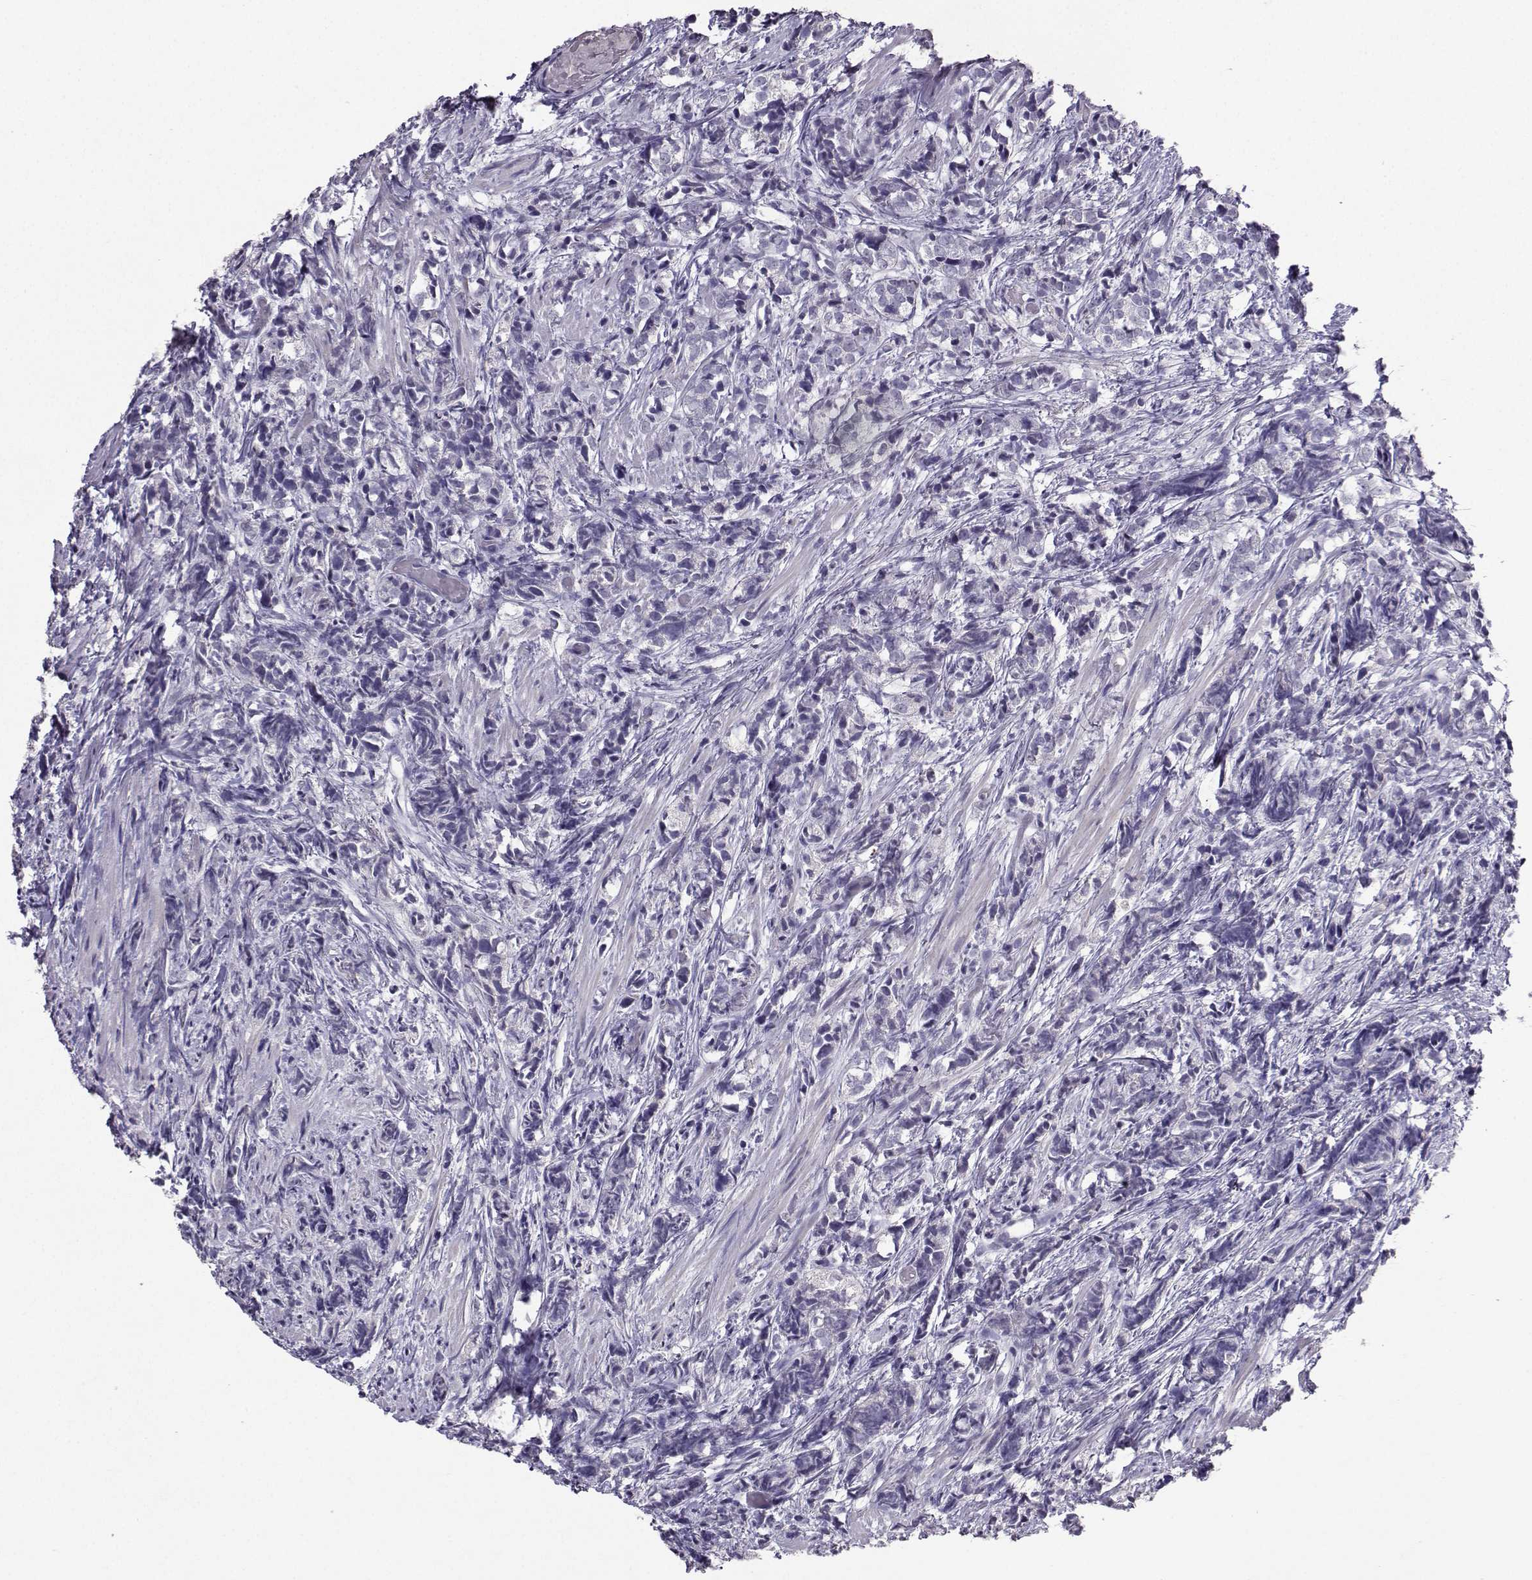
{"staining": {"intensity": "negative", "quantity": "none", "location": "none"}, "tissue": "prostate cancer", "cell_type": "Tumor cells", "image_type": "cancer", "snomed": [{"axis": "morphology", "description": "Adenocarcinoma, High grade"}, {"axis": "topography", "description": "Prostate"}], "caption": "Tumor cells show no significant staining in prostate high-grade adenocarcinoma.", "gene": "CARTPT", "patient": {"sex": "male", "age": 53}}